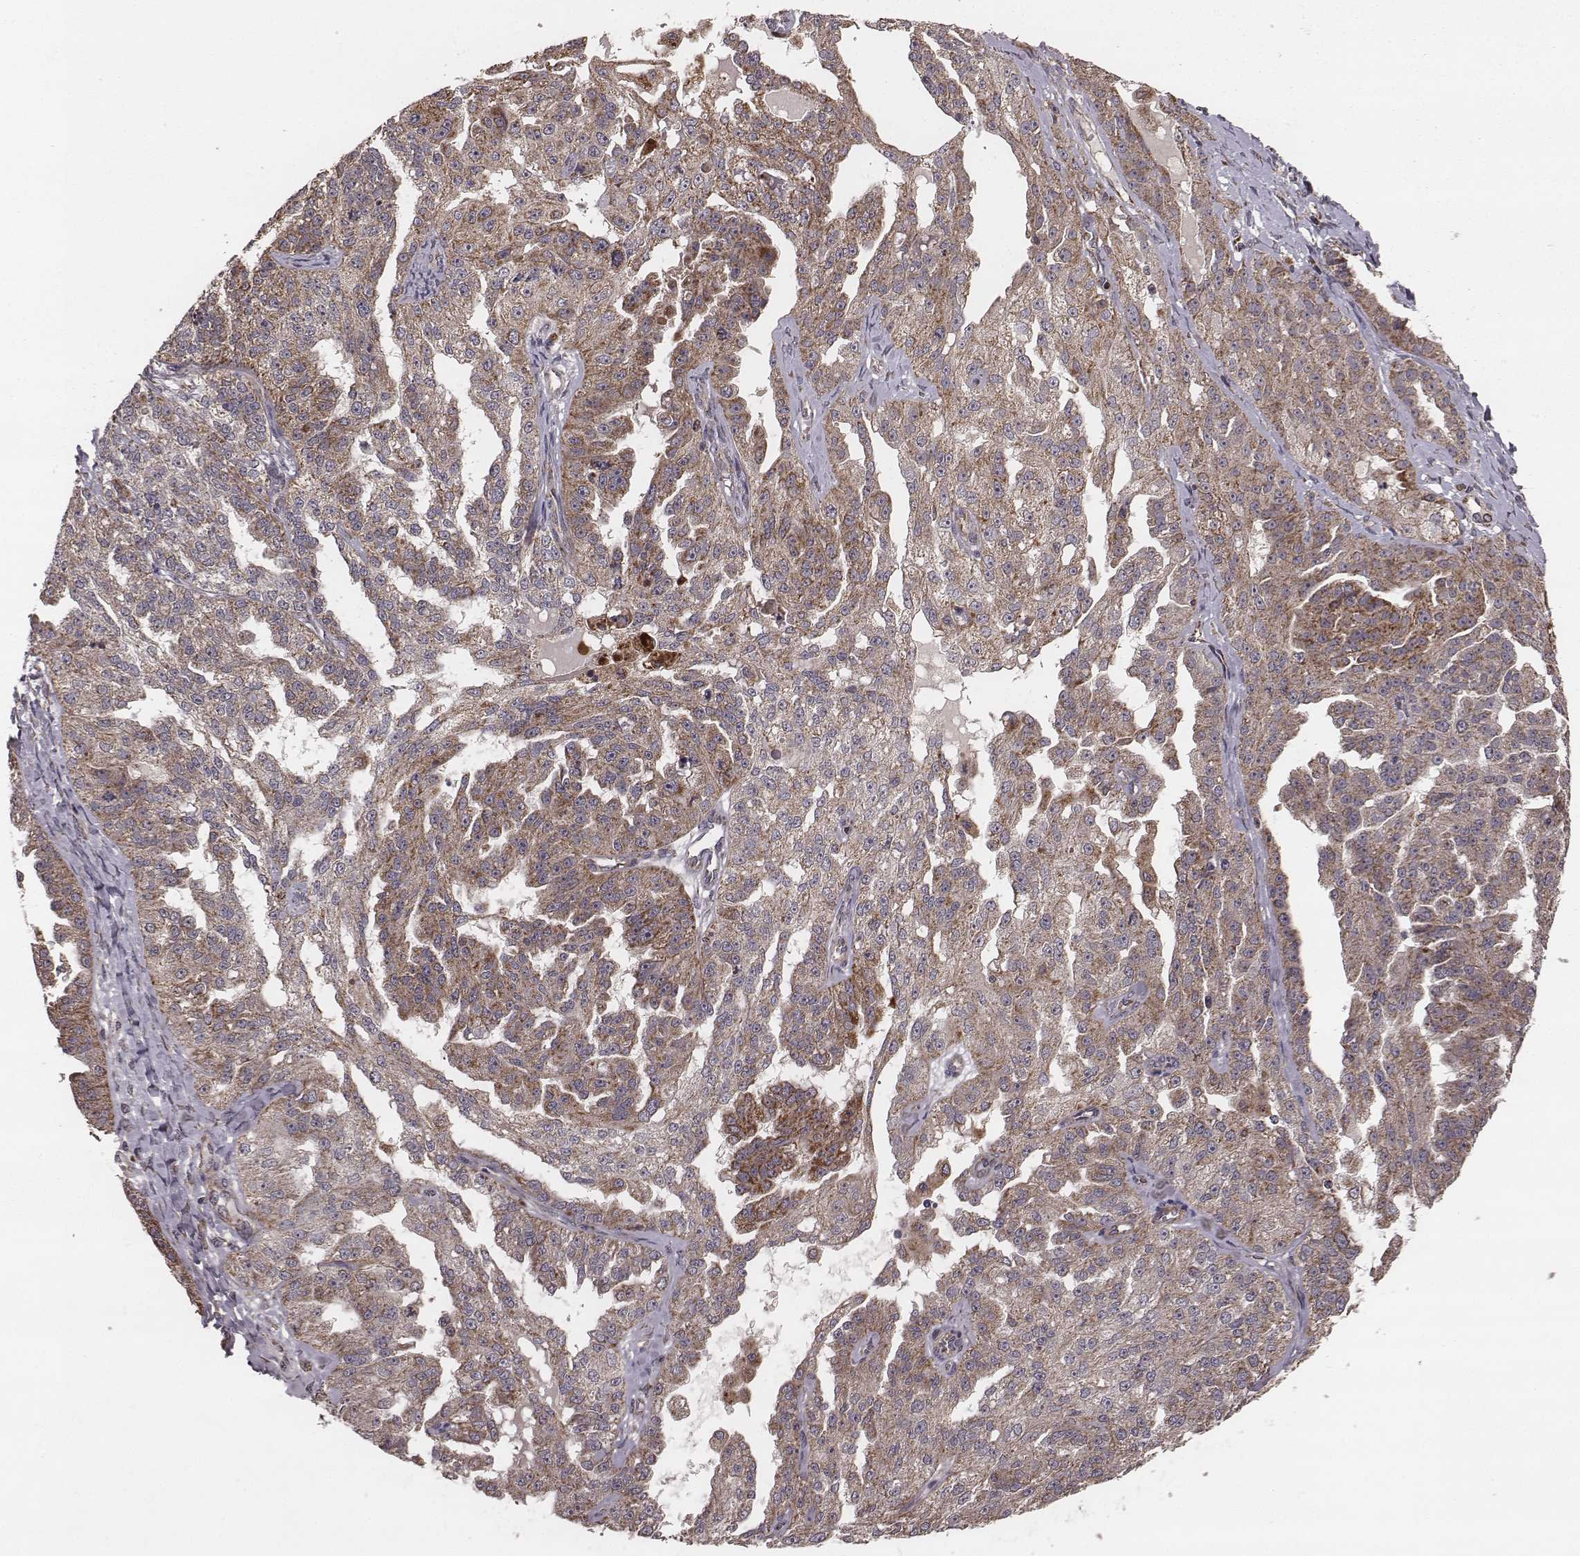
{"staining": {"intensity": "moderate", "quantity": ">75%", "location": "cytoplasmic/membranous"}, "tissue": "ovarian cancer", "cell_type": "Tumor cells", "image_type": "cancer", "snomed": [{"axis": "morphology", "description": "Cystadenocarcinoma, serous, NOS"}, {"axis": "topography", "description": "Ovary"}], "caption": "Immunohistochemical staining of serous cystadenocarcinoma (ovarian) exhibits moderate cytoplasmic/membranous protein expression in about >75% of tumor cells.", "gene": "ZDHHC21", "patient": {"sex": "female", "age": 58}}